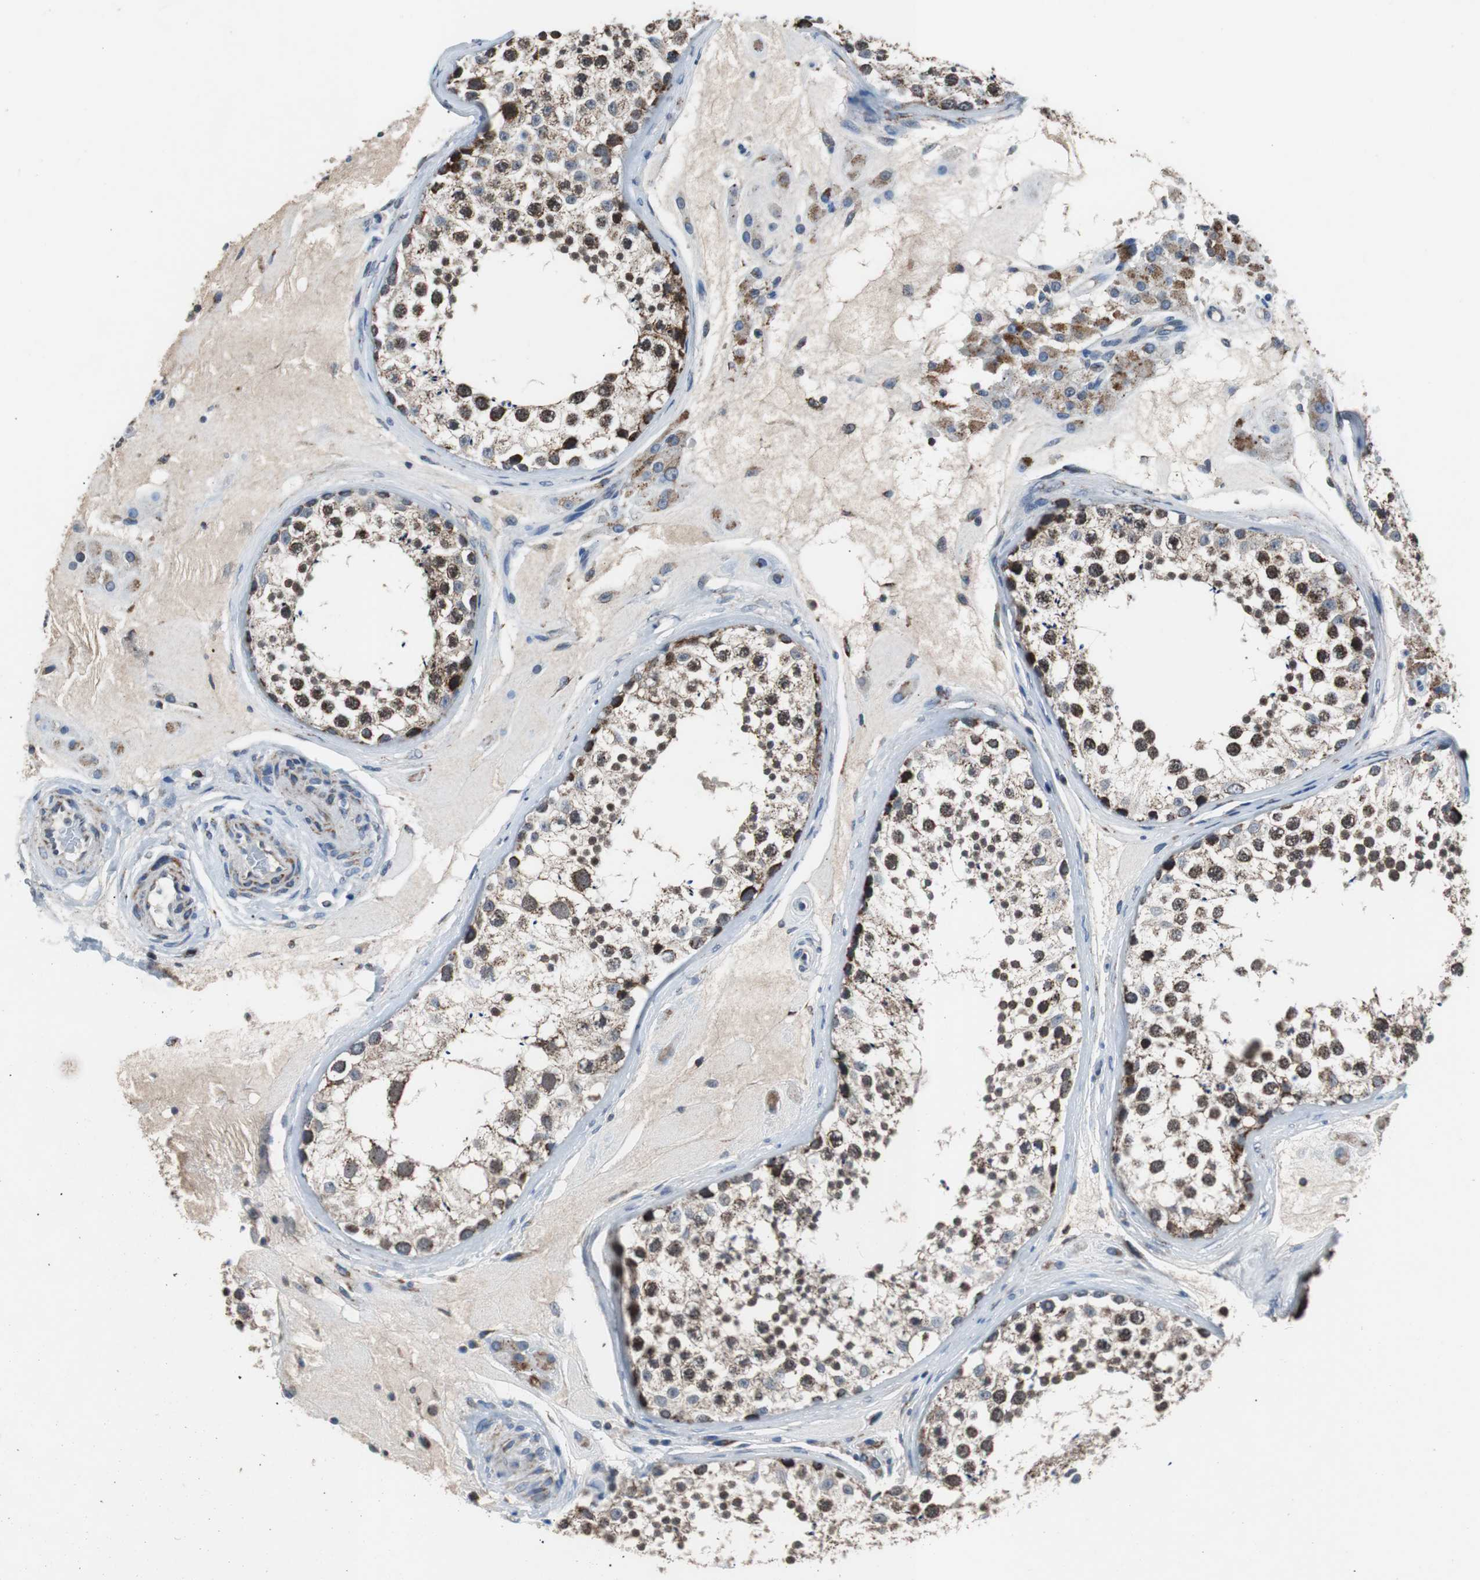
{"staining": {"intensity": "strong", "quantity": ">75%", "location": "cytoplasmic/membranous"}, "tissue": "testis", "cell_type": "Cells in seminiferous ducts", "image_type": "normal", "snomed": [{"axis": "morphology", "description": "Normal tissue, NOS"}, {"axis": "topography", "description": "Testis"}], "caption": "A photomicrograph showing strong cytoplasmic/membranous staining in approximately >75% of cells in seminiferous ducts in unremarkable testis, as visualized by brown immunohistochemical staining.", "gene": "PITRM1", "patient": {"sex": "male", "age": 46}}